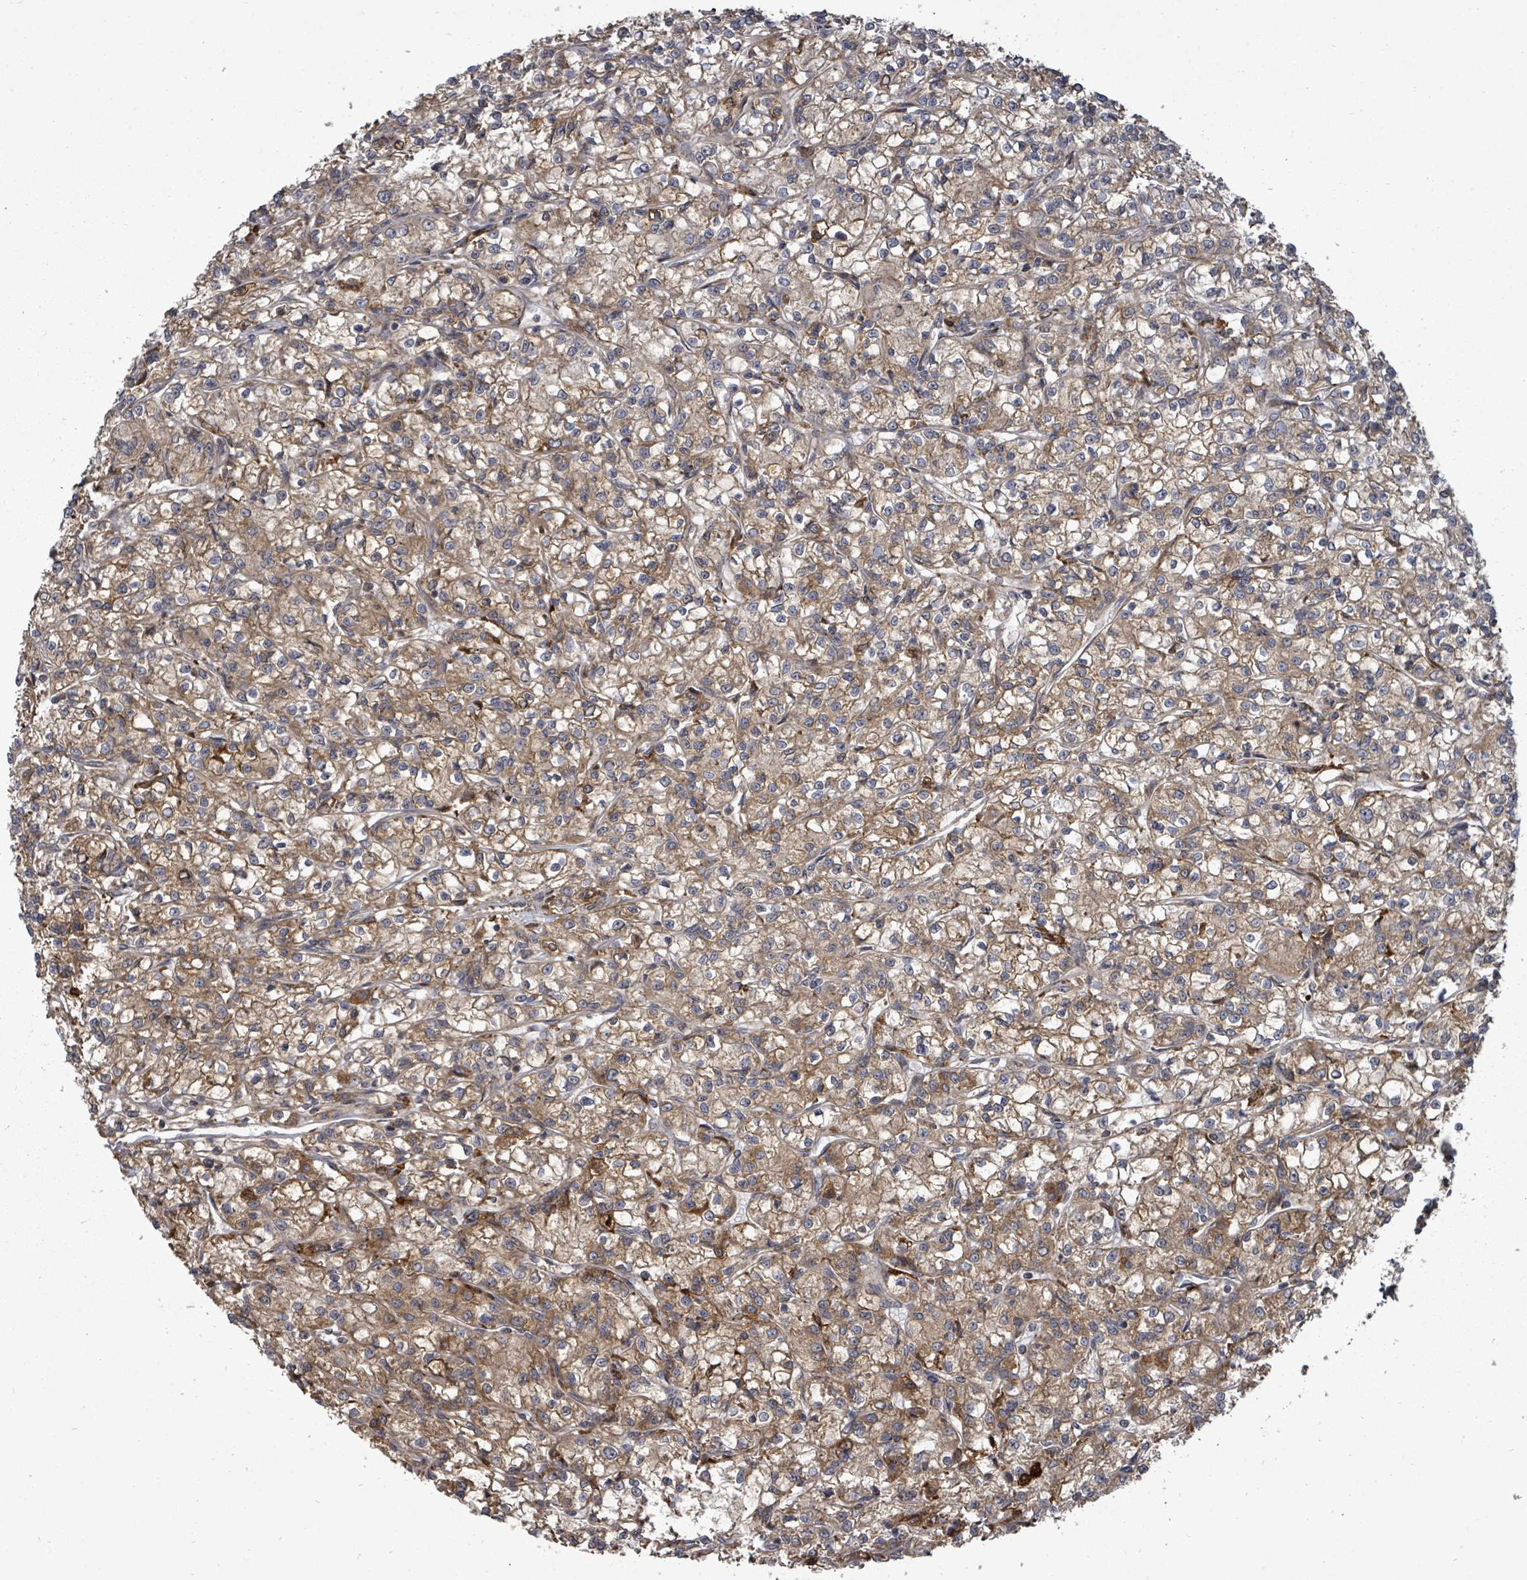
{"staining": {"intensity": "moderate", "quantity": ">75%", "location": "cytoplasmic/membranous"}, "tissue": "renal cancer", "cell_type": "Tumor cells", "image_type": "cancer", "snomed": [{"axis": "morphology", "description": "Adenocarcinoma, NOS"}, {"axis": "topography", "description": "Kidney"}], "caption": "About >75% of tumor cells in renal cancer (adenocarcinoma) show moderate cytoplasmic/membranous protein positivity as visualized by brown immunohistochemical staining.", "gene": "EIF3C", "patient": {"sex": "female", "age": 59}}